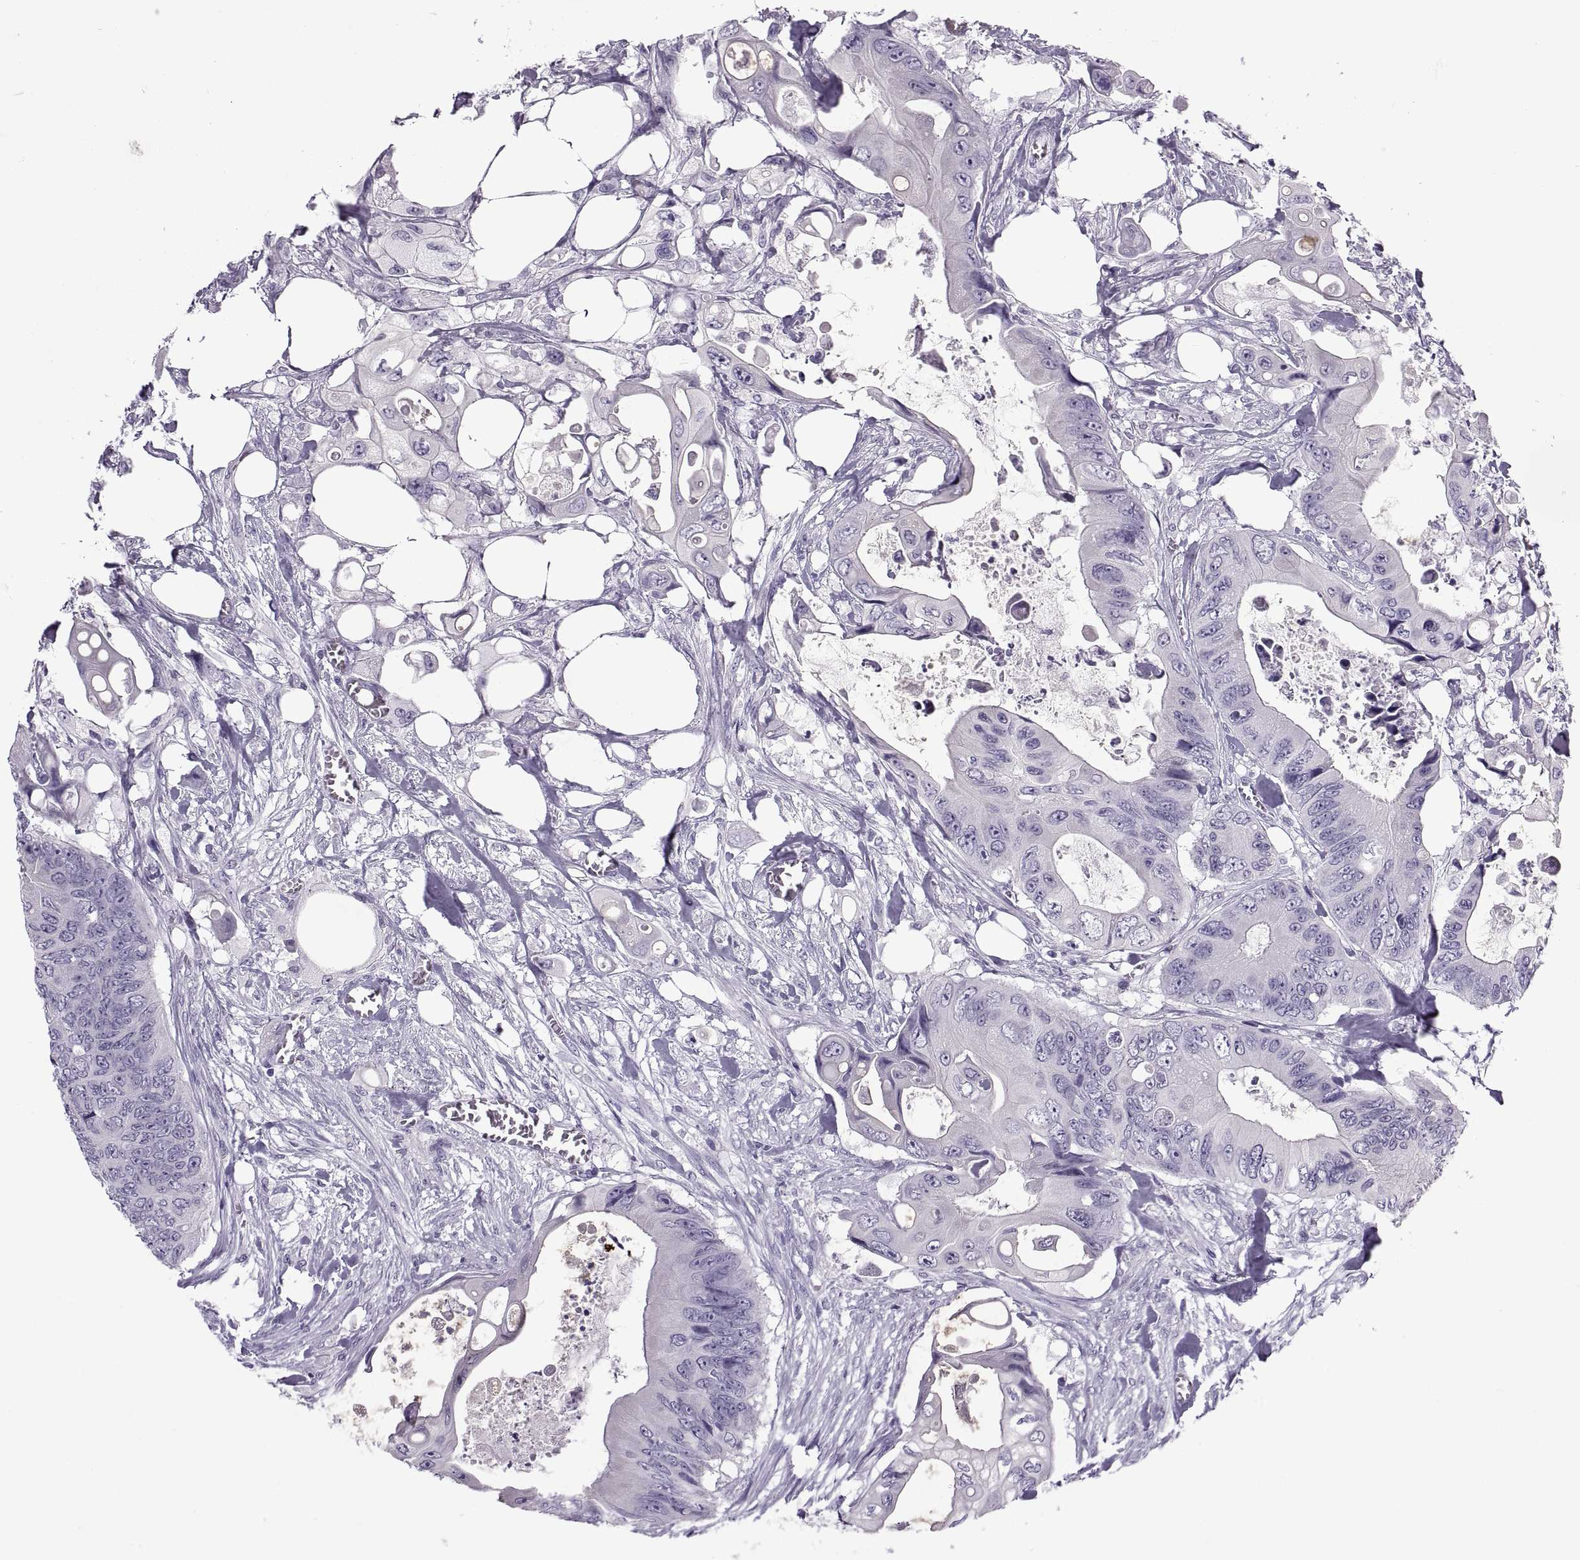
{"staining": {"intensity": "negative", "quantity": "none", "location": "none"}, "tissue": "colorectal cancer", "cell_type": "Tumor cells", "image_type": "cancer", "snomed": [{"axis": "morphology", "description": "Adenocarcinoma, NOS"}, {"axis": "topography", "description": "Rectum"}], "caption": "Adenocarcinoma (colorectal) was stained to show a protein in brown. There is no significant staining in tumor cells.", "gene": "RLBP1", "patient": {"sex": "male", "age": 63}}